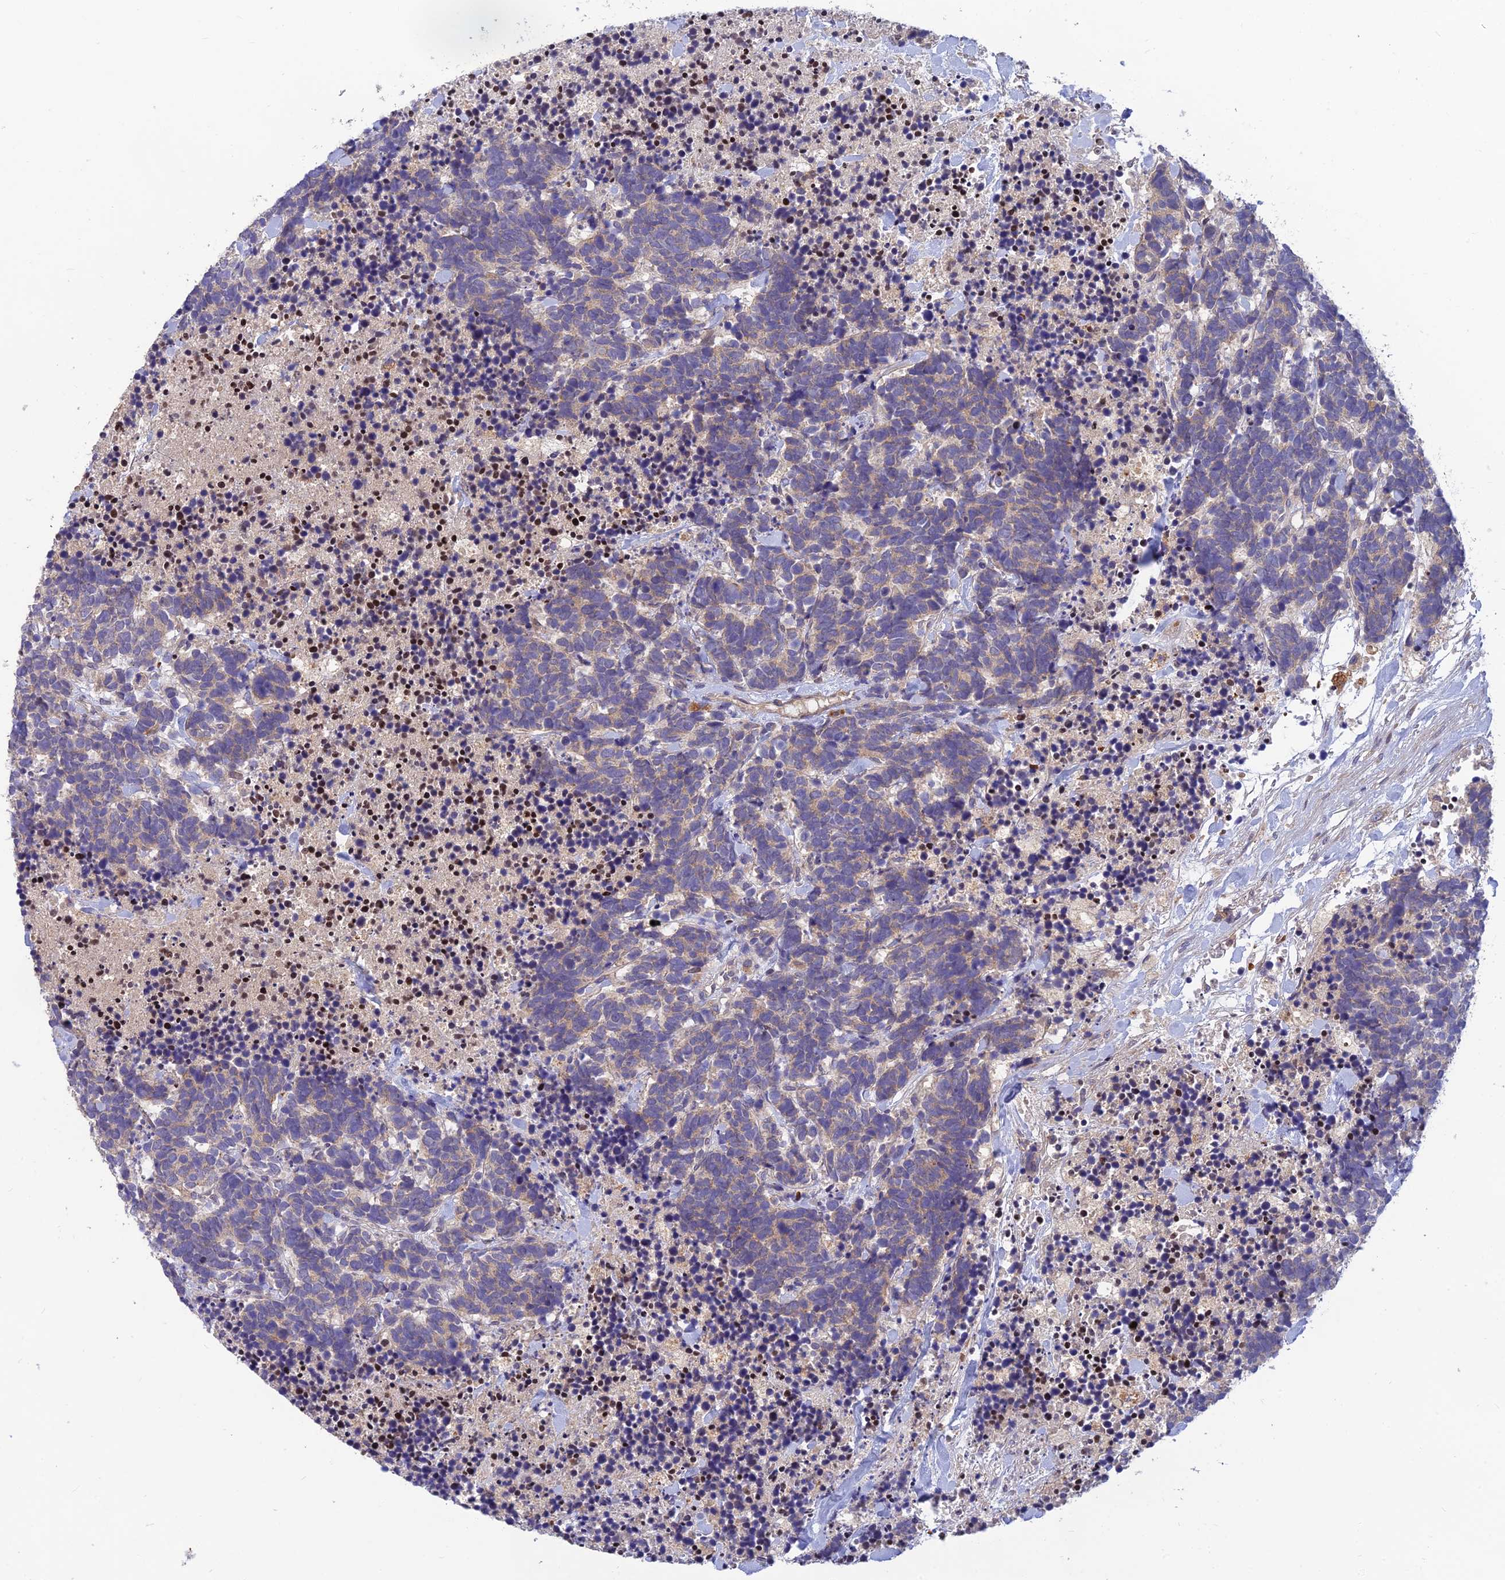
{"staining": {"intensity": "weak", "quantity": "<25%", "location": "cytoplasmic/membranous"}, "tissue": "carcinoid", "cell_type": "Tumor cells", "image_type": "cancer", "snomed": [{"axis": "morphology", "description": "Carcinoma, NOS"}, {"axis": "morphology", "description": "Carcinoid, malignant, NOS"}, {"axis": "topography", "description": "Prostate"}], "caption": "A high-resolution histopathology image shows immunohistochemistry (IHC) staining of carcinoma, which shows no significant positivity in tumor cells.", "gene": "FAM151B", "patient": {"sex": "male", "age": 57}}